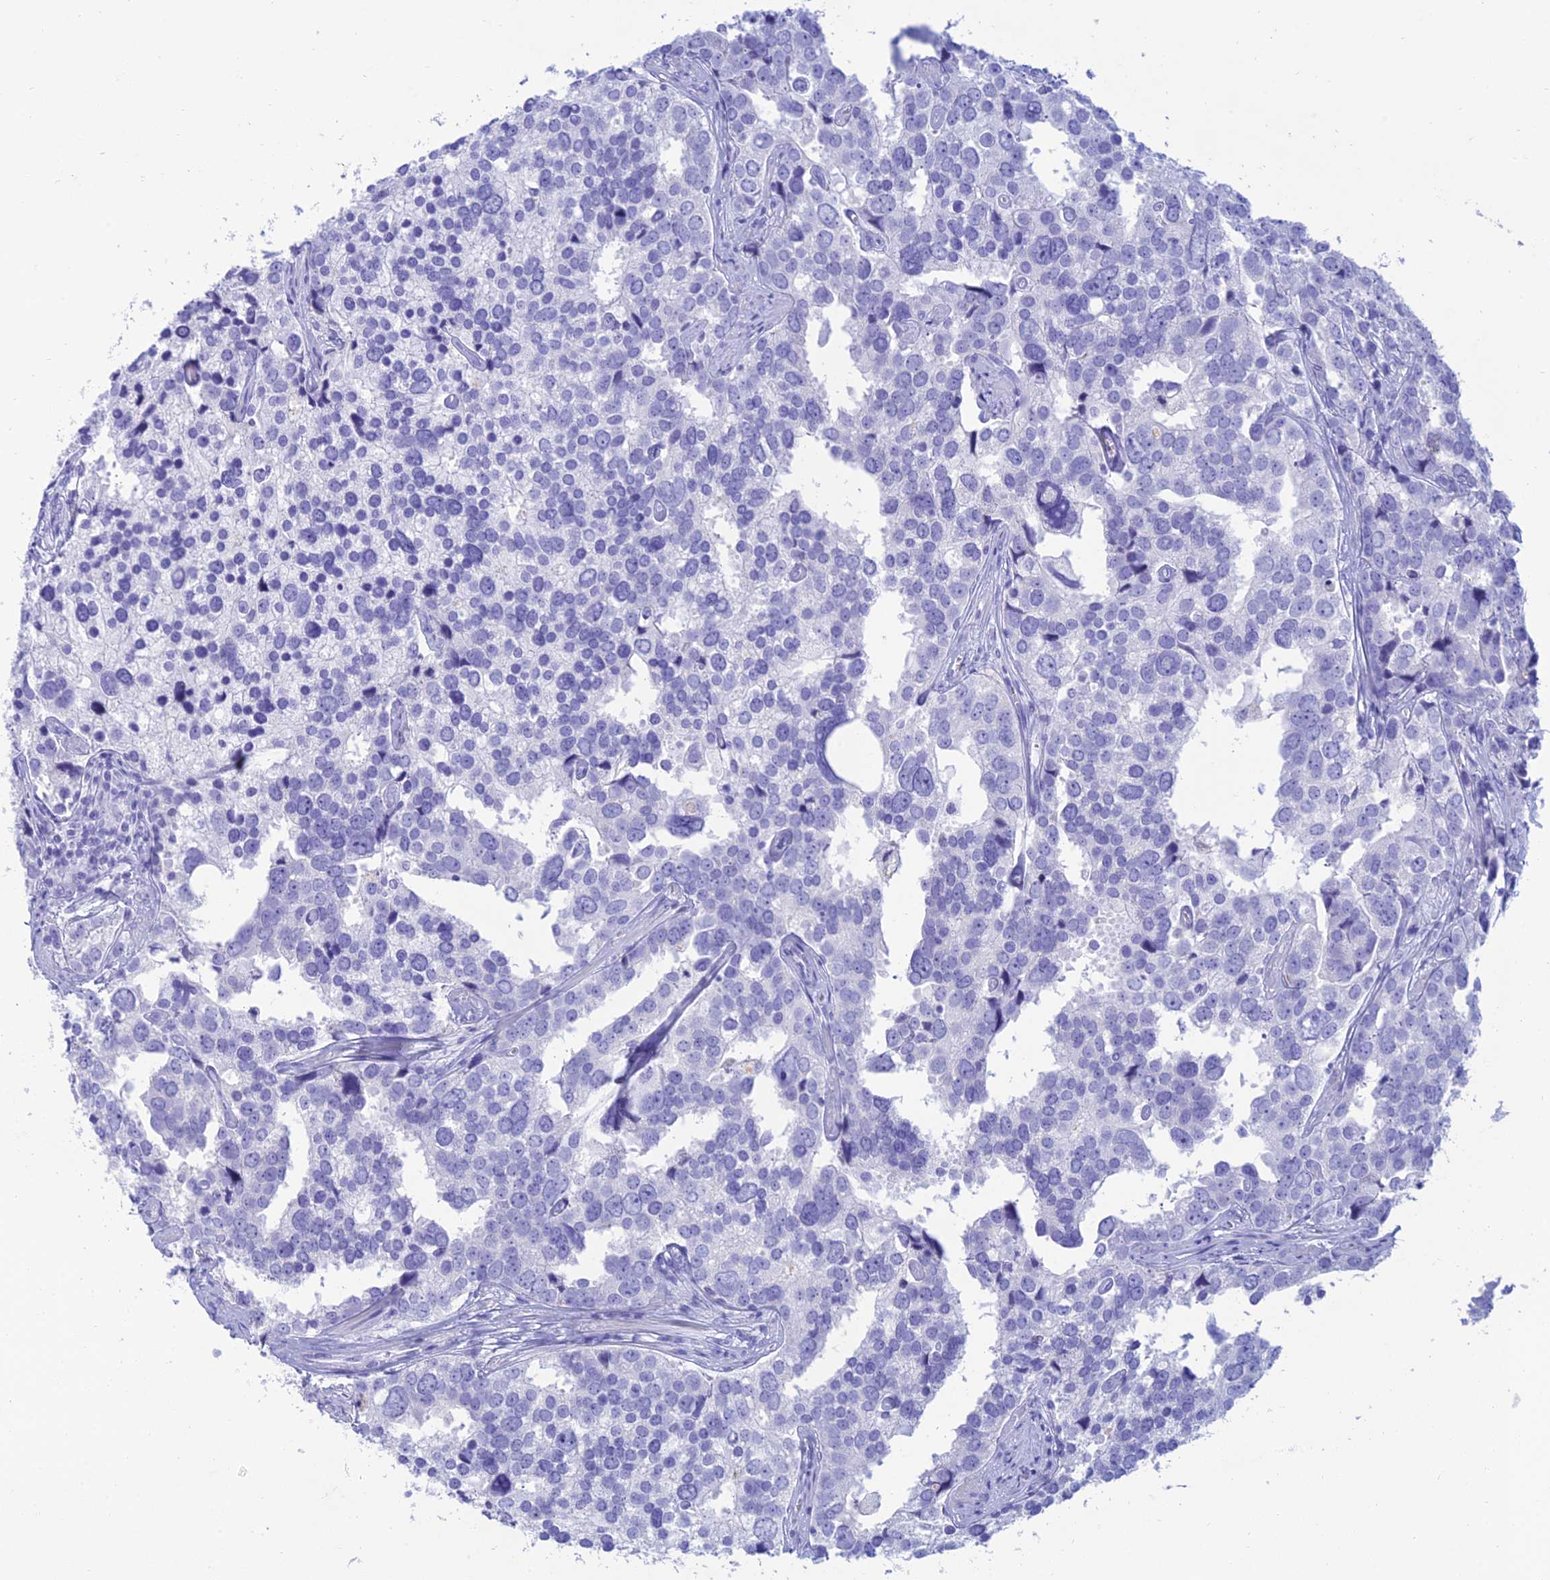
{"staining": {"intensity": "negative", "quantity": "none", "location": "none"}, "tissue": "prostate cancer", "cell_type": "Tumor cells", "image_type": "cancer", "snomed": [{"axis": "morphology", "description": "Adenocarcinoma, High grade"}, {"axis": "topography", "description": "Prostate"}], "caption": "A high-resolution micrograph shows IHC staining of prostate cancer, which shows no significant positivity in tumor cells.", "gene": "MAL2", "patient": {"sex": "male", "age": 71}}